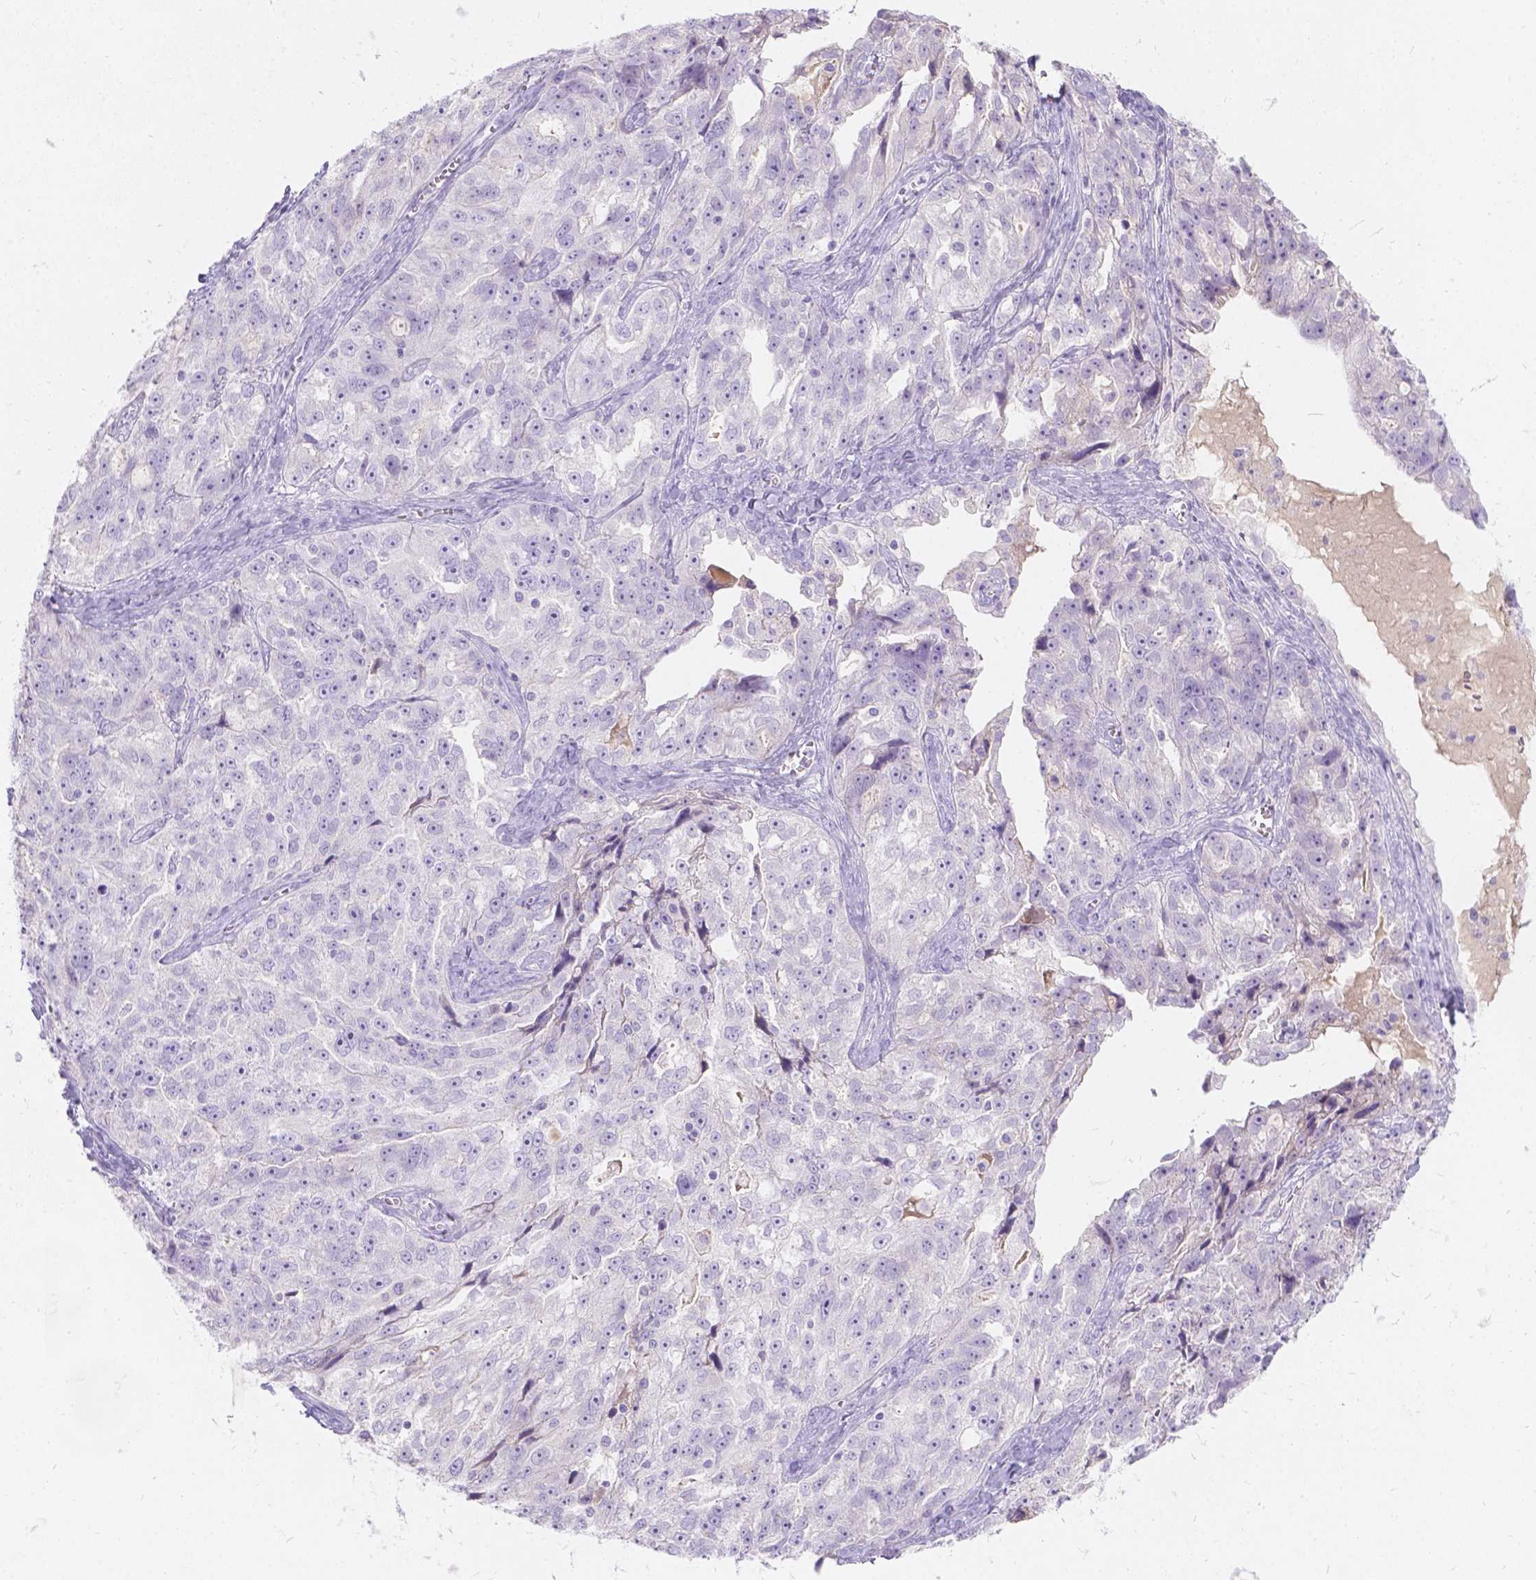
{"staining": {"intensity": "negative", "quantity": "none", "location": "none"}, "tissue": "ovarian cancer", "cell_type": "Tumor cells", "image_type": "cancer", "snomed": [{"axis": "morphology", "description": "Cystadenocarcinoma, serous, NOS"}, {"axis": "topography", "description": "Ovary"}], "caption": "Photomicrograph shows no significant protein expression in tumor cells of ovarian cancer.", "gene": "GAL3ST2", "patient": {"sex": "female", "age": 51}}